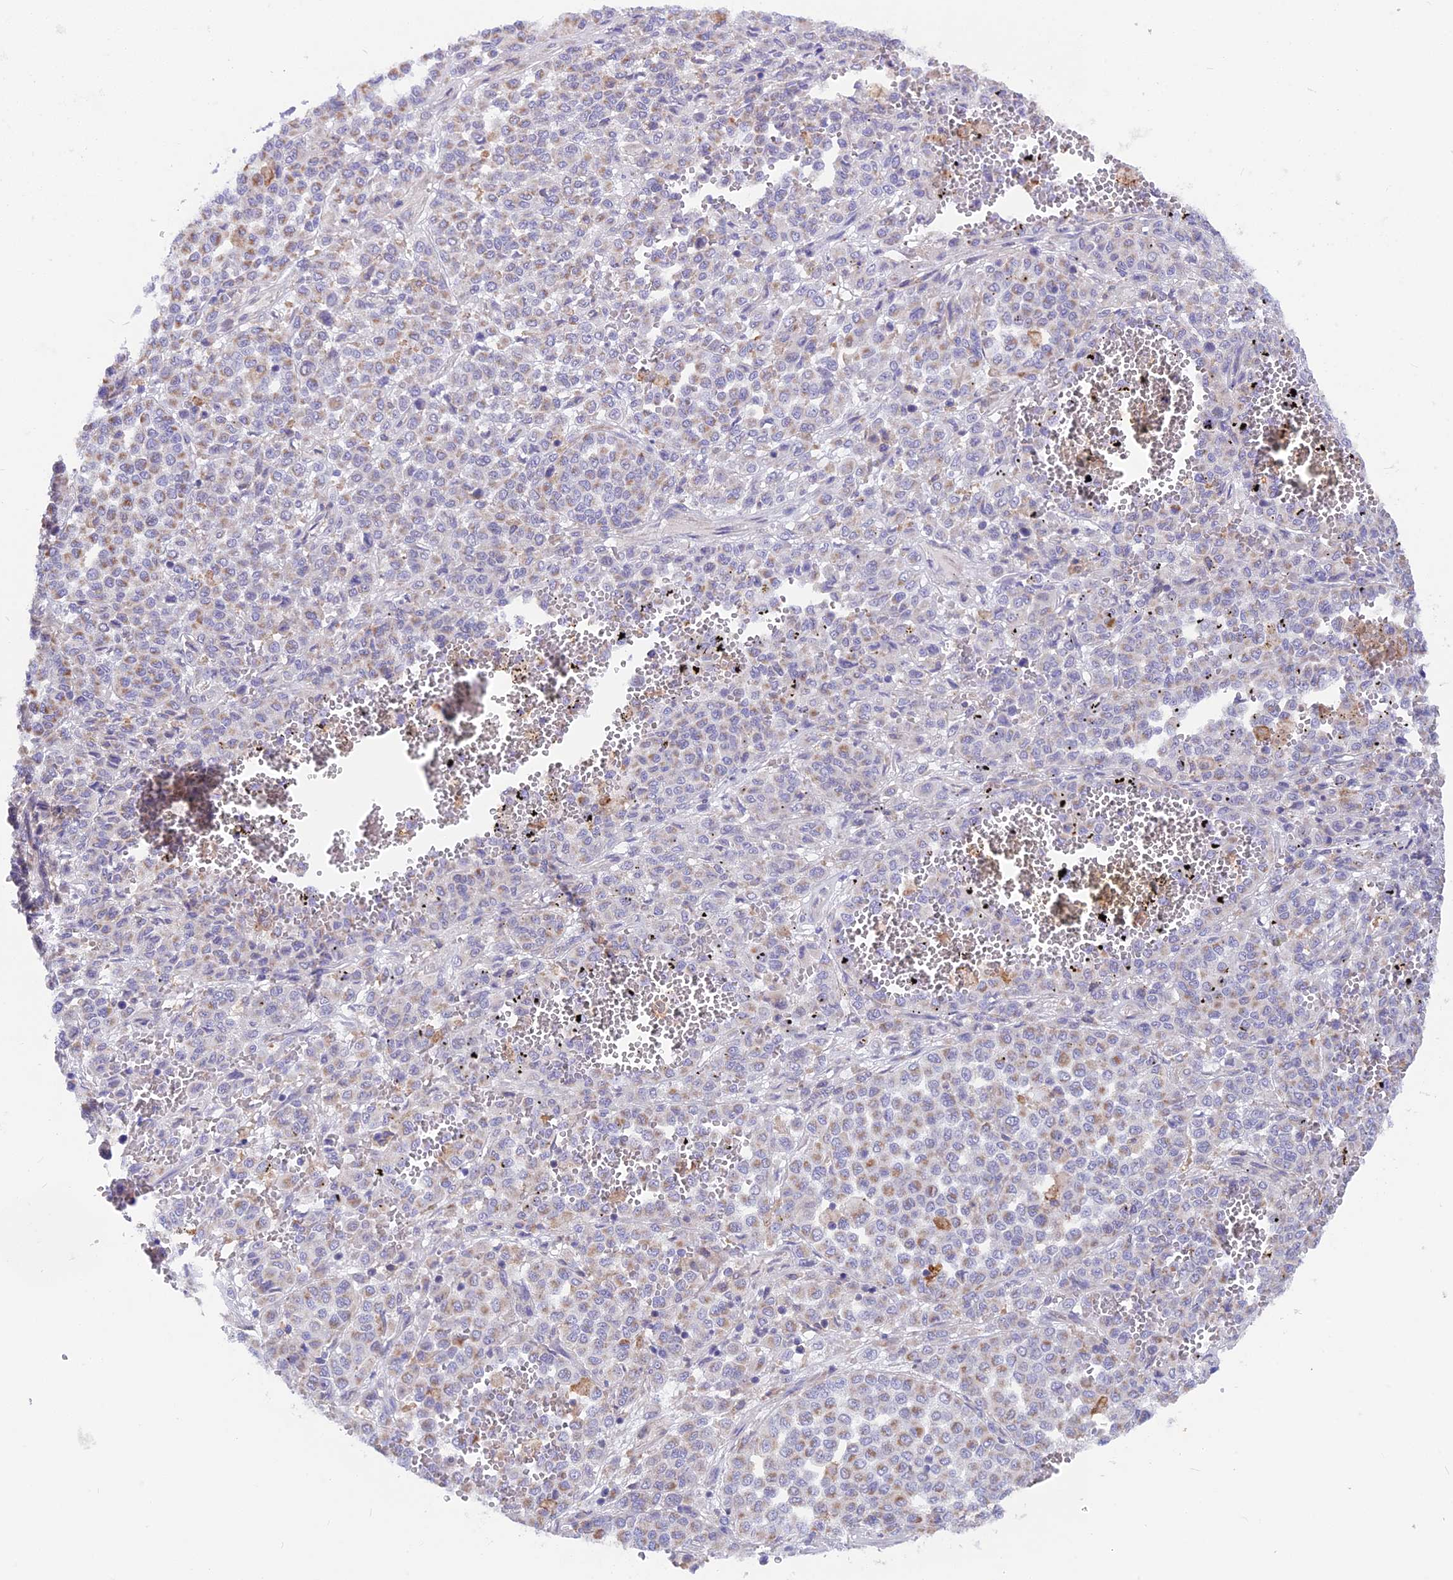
{"staining": {"intensity": "weak", "quantity": "25%-75%", "location": "cytoplasmic/membranous"}, "tissue": "melanoma", "cell_type": "Tumor cells", "image_type": "cancer", "snomed": [{"axis": "morphology", "description": "Malignant melanoma, Metastatic site"}, {"axis": "topography", "description": "Pancreas"}], "caption": "There is low levels of weak cytoplasmic/membranous staining in tumor cells of malignant melanoma (metastatic site), as demonstrated by immunohistochemical staining (brown color).", "gene": "PLAC9", "patient": {"sex": "female", "age": 30}}